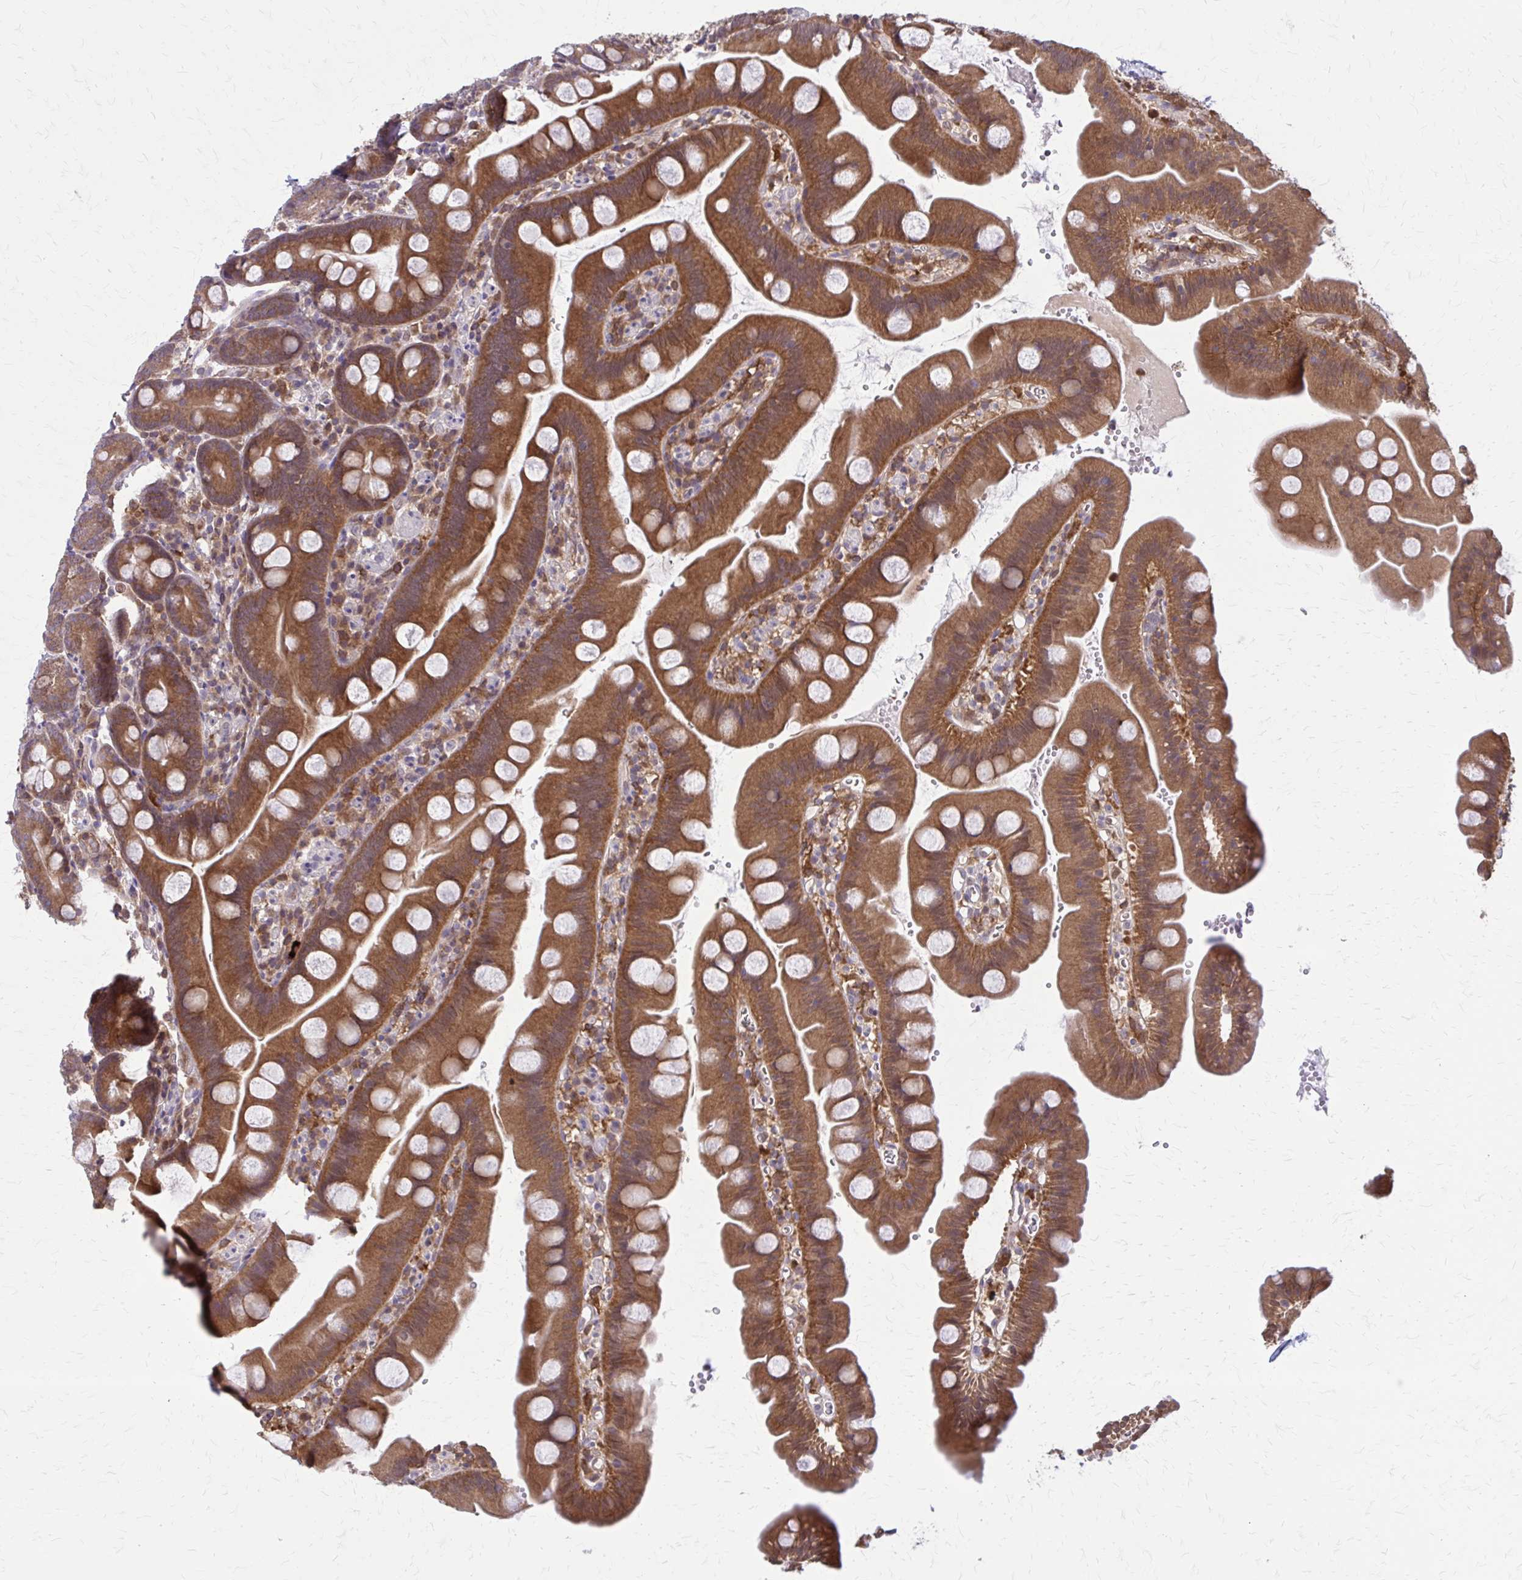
{"staining": {"intensity": "strong", "quantity": ">75%", "location": "cytoplasmic/membranous"}, "tissue": "small intestine", "cell_type": "Glandular cells", "image_type": "normal", "snomed": [{"axis": "morphology", "description": "Normal tissue, NOS"}, {"axis": "topography", "description": "Small intestine"}], "caption": "Strong cytoplasmic/membranous protein positivity is seen in about >75% of glandular cells in small intestine. The protein of interest is shown in brown color, while the nuclei are stained blue.", "gene": "NRBF2", "patient": {"sex": "female", "age": 68}}